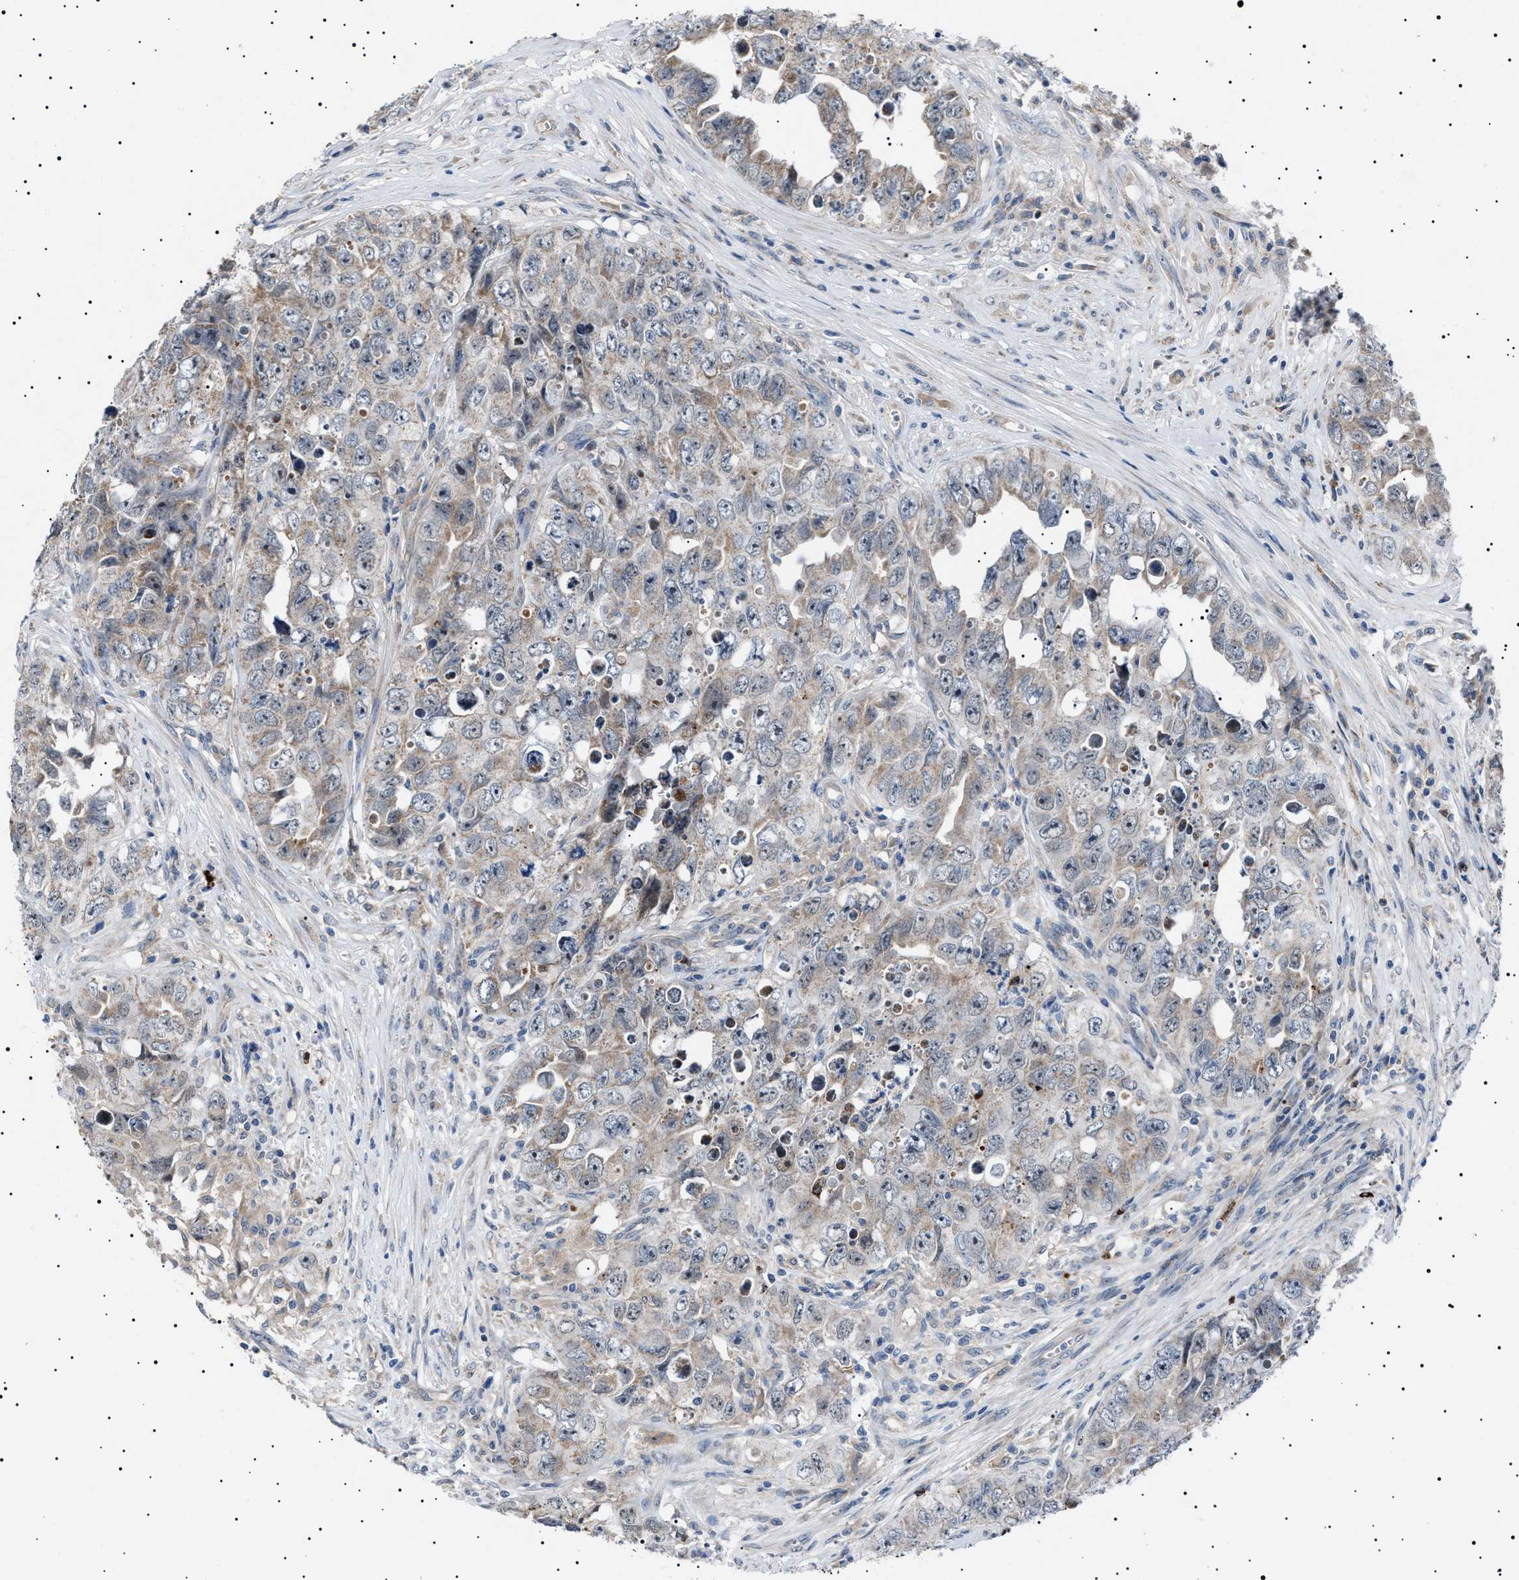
{"staining": {"intensity": "weak", "quantity": "25%-75%", "location": "cytoplasmic/membranous"}, "tissue": "testis cancer", "cell_type": "Tumor cells", "image_type": "cancer", "snomed": [{"axis": "morphology", "description": "Seminoma, NOS"}, {"axis": "morphology", "description": "Carcinoma, Embryonal, NOS"}, {"axis": "topography", "description": "Testis"}], "caption": "Protein expression analysis of human testis cancer (embryonal carcinoma) reveals weak cytoplasmic/membranous staining in about 25%-75% of tumor cells.", "gene": "PTRH1", "patient": {"sex": "male", "age": 43}}